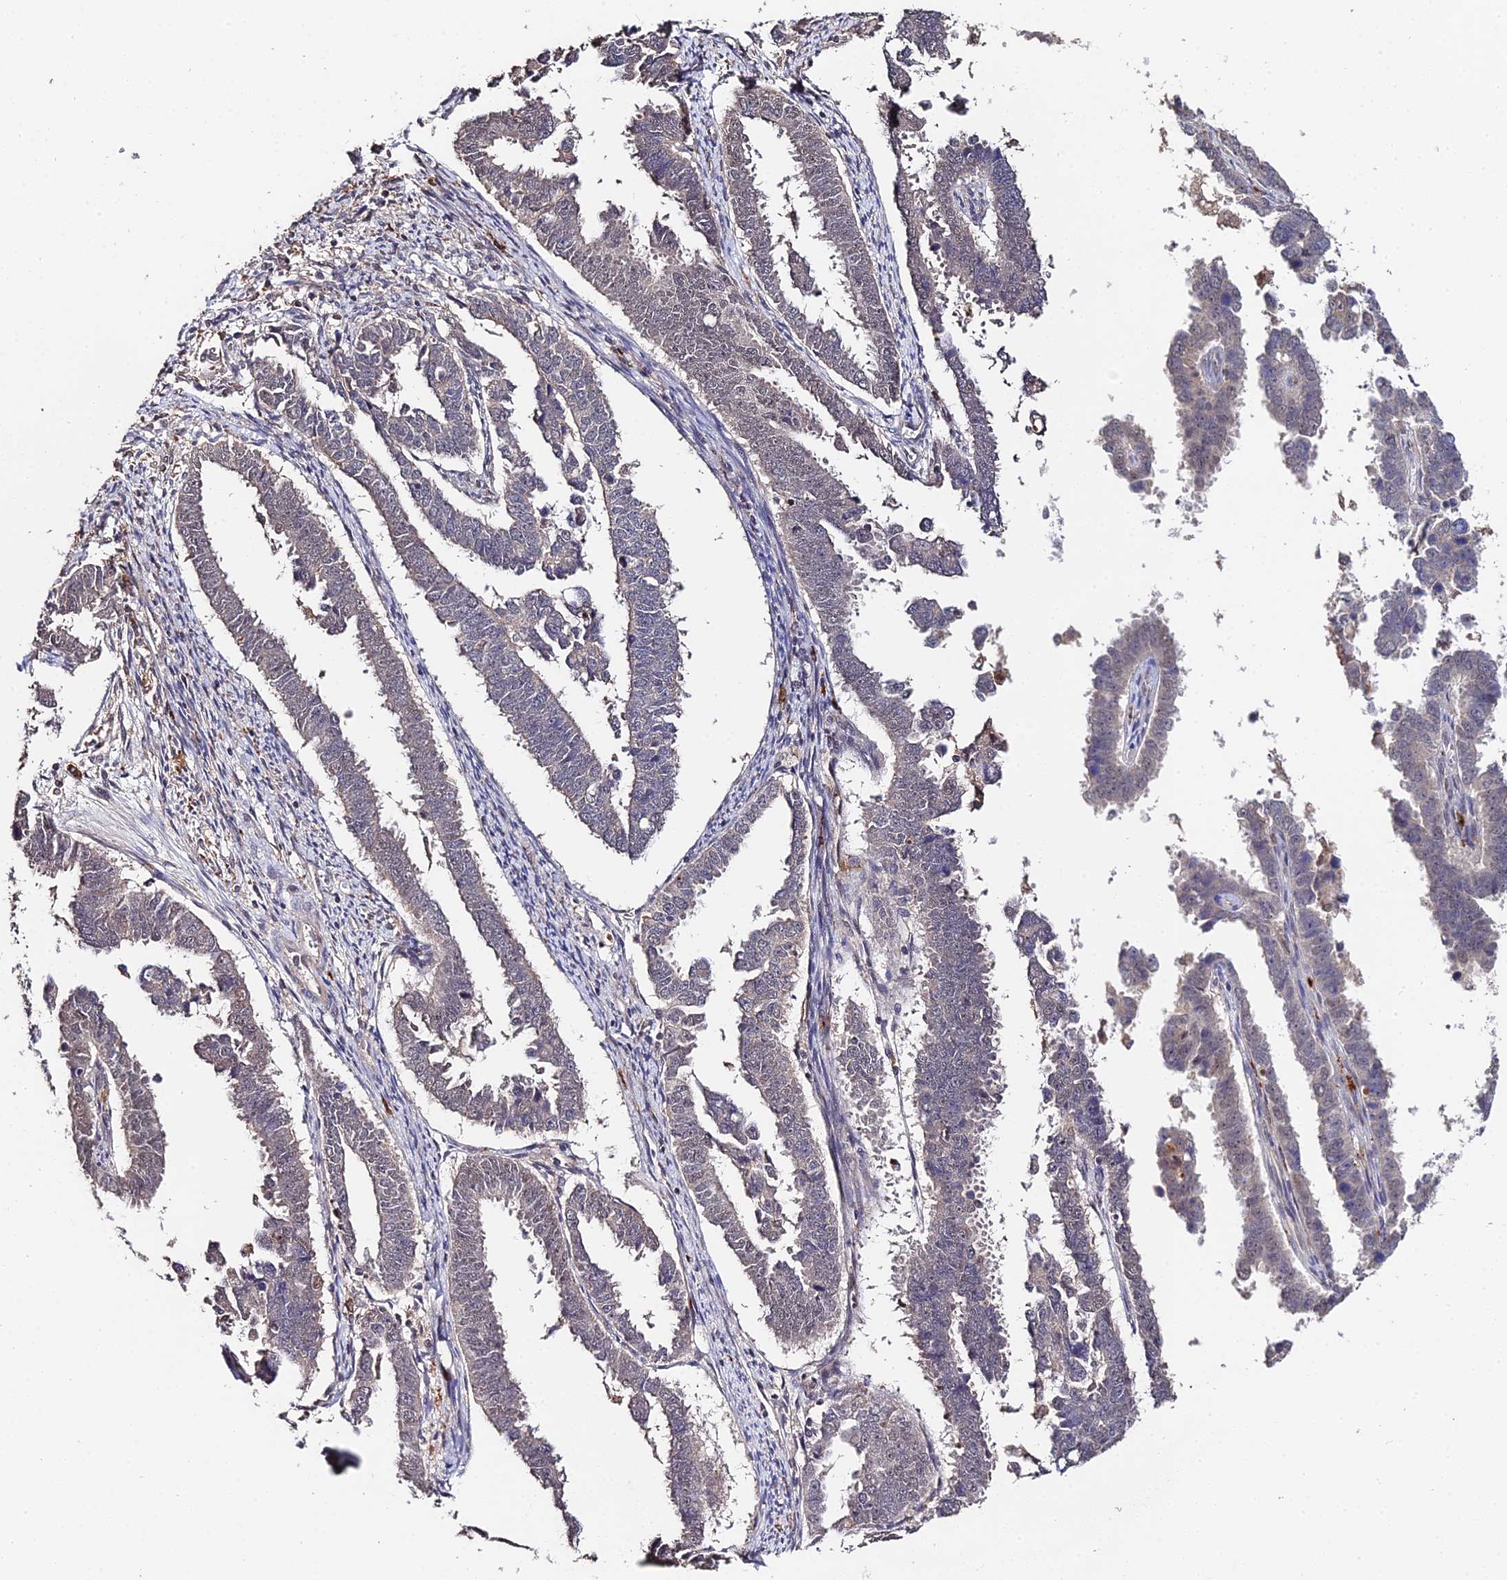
{"staining": {"intensity": "weak", "quantity": "<25%", "location": "cytoplasmic/membranous"}, "tissue": "endometrial cancer", "cell_type": "Tumor cells", "image_type": "cancer", "snomed": [{"axis": "morphology", "description": "Adenocarcinoma, NOS"}, {"axis": "topography", "description": "Endometrium"}], "caption": "A histopathology image of human endometrial cancer (adenocarcinoma) is negative for staining in tumor cells.", "gene": "LSM5", "patient": {"sex": "female", "age": 75}}